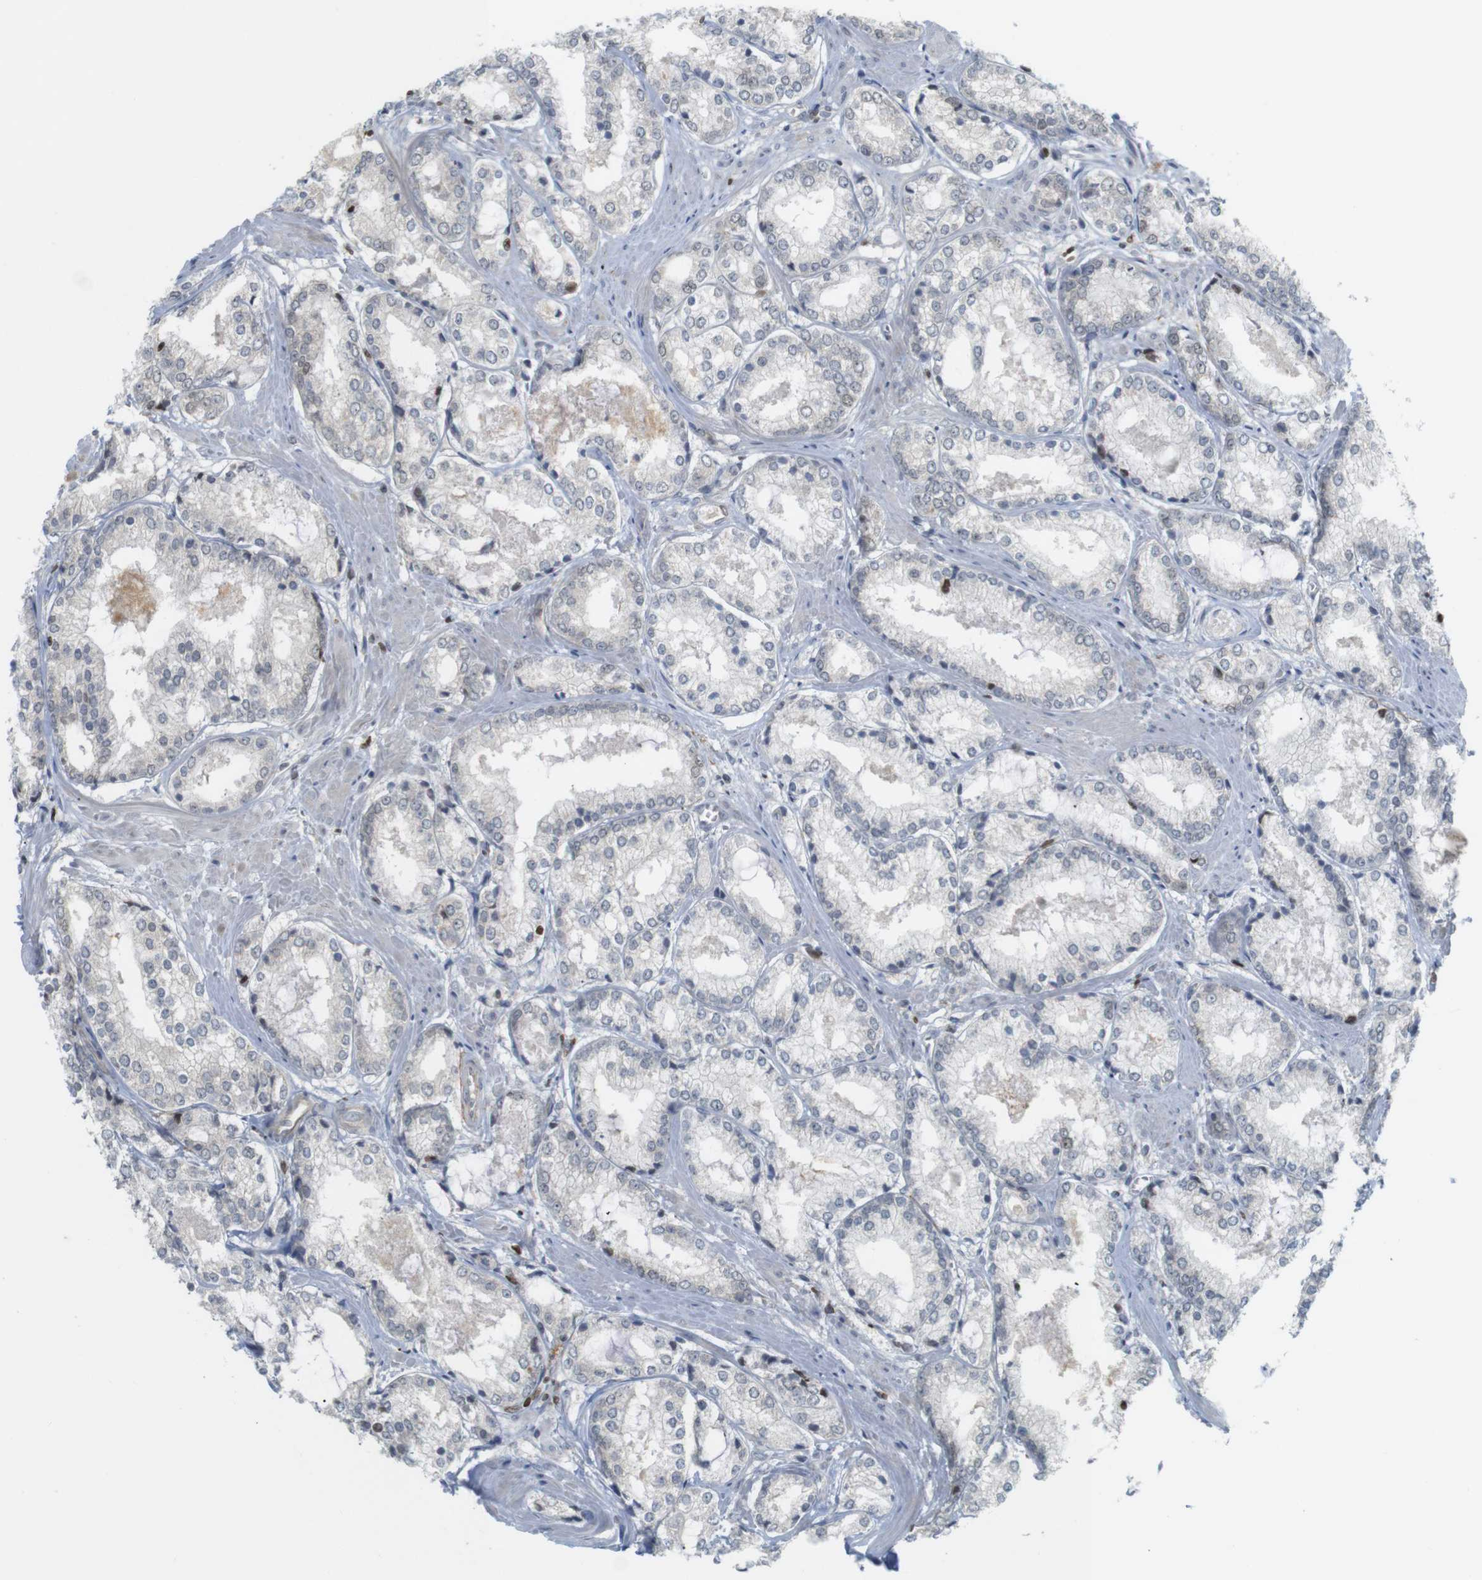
{"staining": {"intensity": "negative", "quantity": "none", "location": "none"}, "tissue": "prostate cancer", "cell_type": "Tumor cells", "image_type": "cancer", "snomed": [{"axis": "morphology", "description": "Adenocarcinoma, Low grade"}, {"axis": "topography", "description": "Prostate"}], "caption": "Tumor cells show no significant positivity in prostate cancer (low-grade adenocarcinoma).", "gene": "MBD1", "patient": {"sex": "male", "age": 64}}